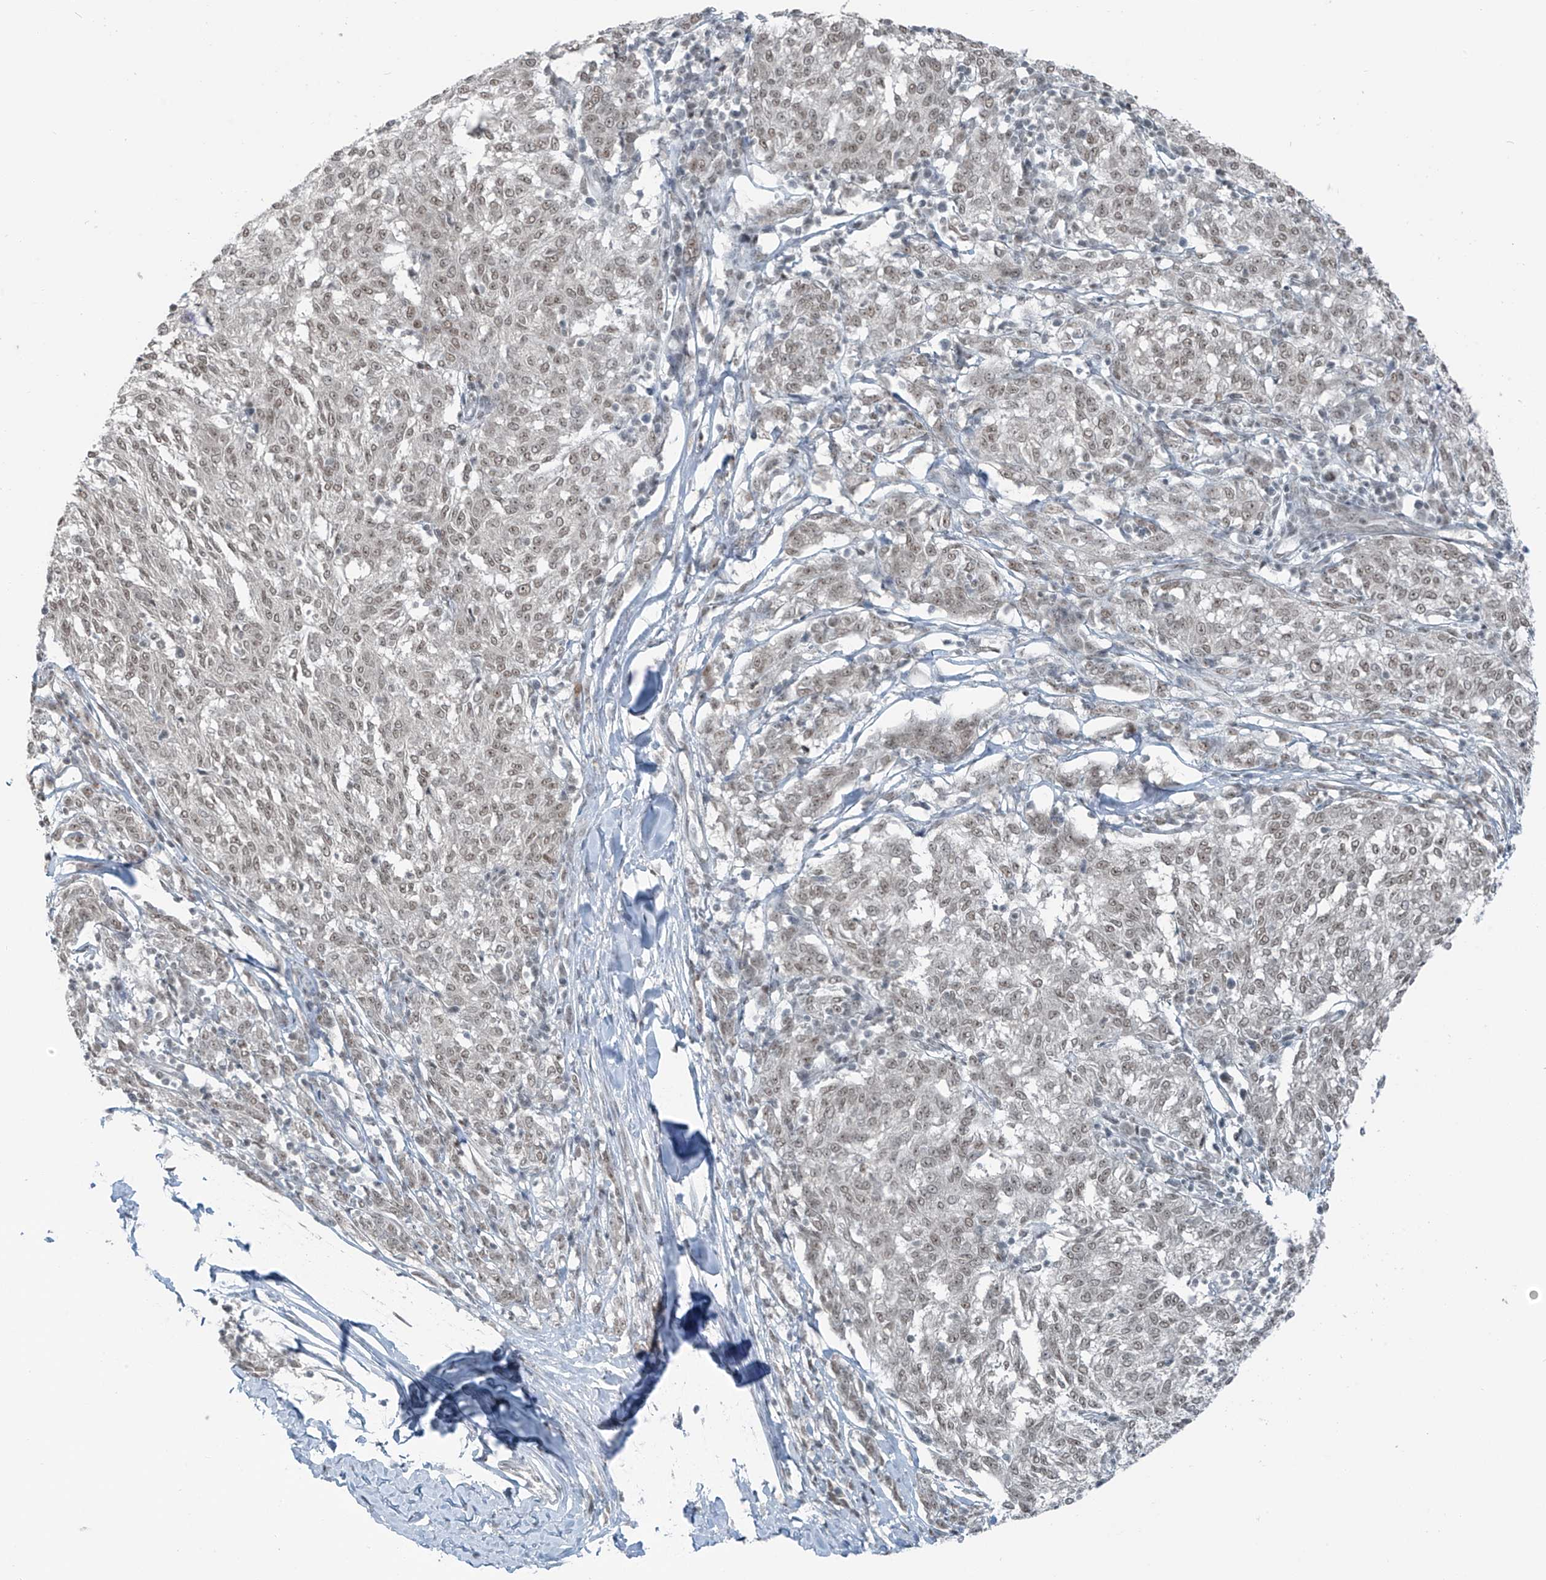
{"staining": {"intensity": "weak", "quantity": ">75%", "location": "nuclear"}, "tissue": "melanoma", "cell_type": "Tumor cells", "image_type": "cancer", "snomed": [{"axis": "morphology", "description": "Malignant melanoma, NOS"}, {"axis": "topography", "description": "Skin"}], "caption": "Immunohistochemistry (IHC) (DAB (3,3'-diaminobenzidine)) staining of human malignant melanoma shows weak nuclear protein staining in approximately >75% of tumor cells.", "gene": "WRNIP1", "patient": {"sex": "female", "age": 72}}